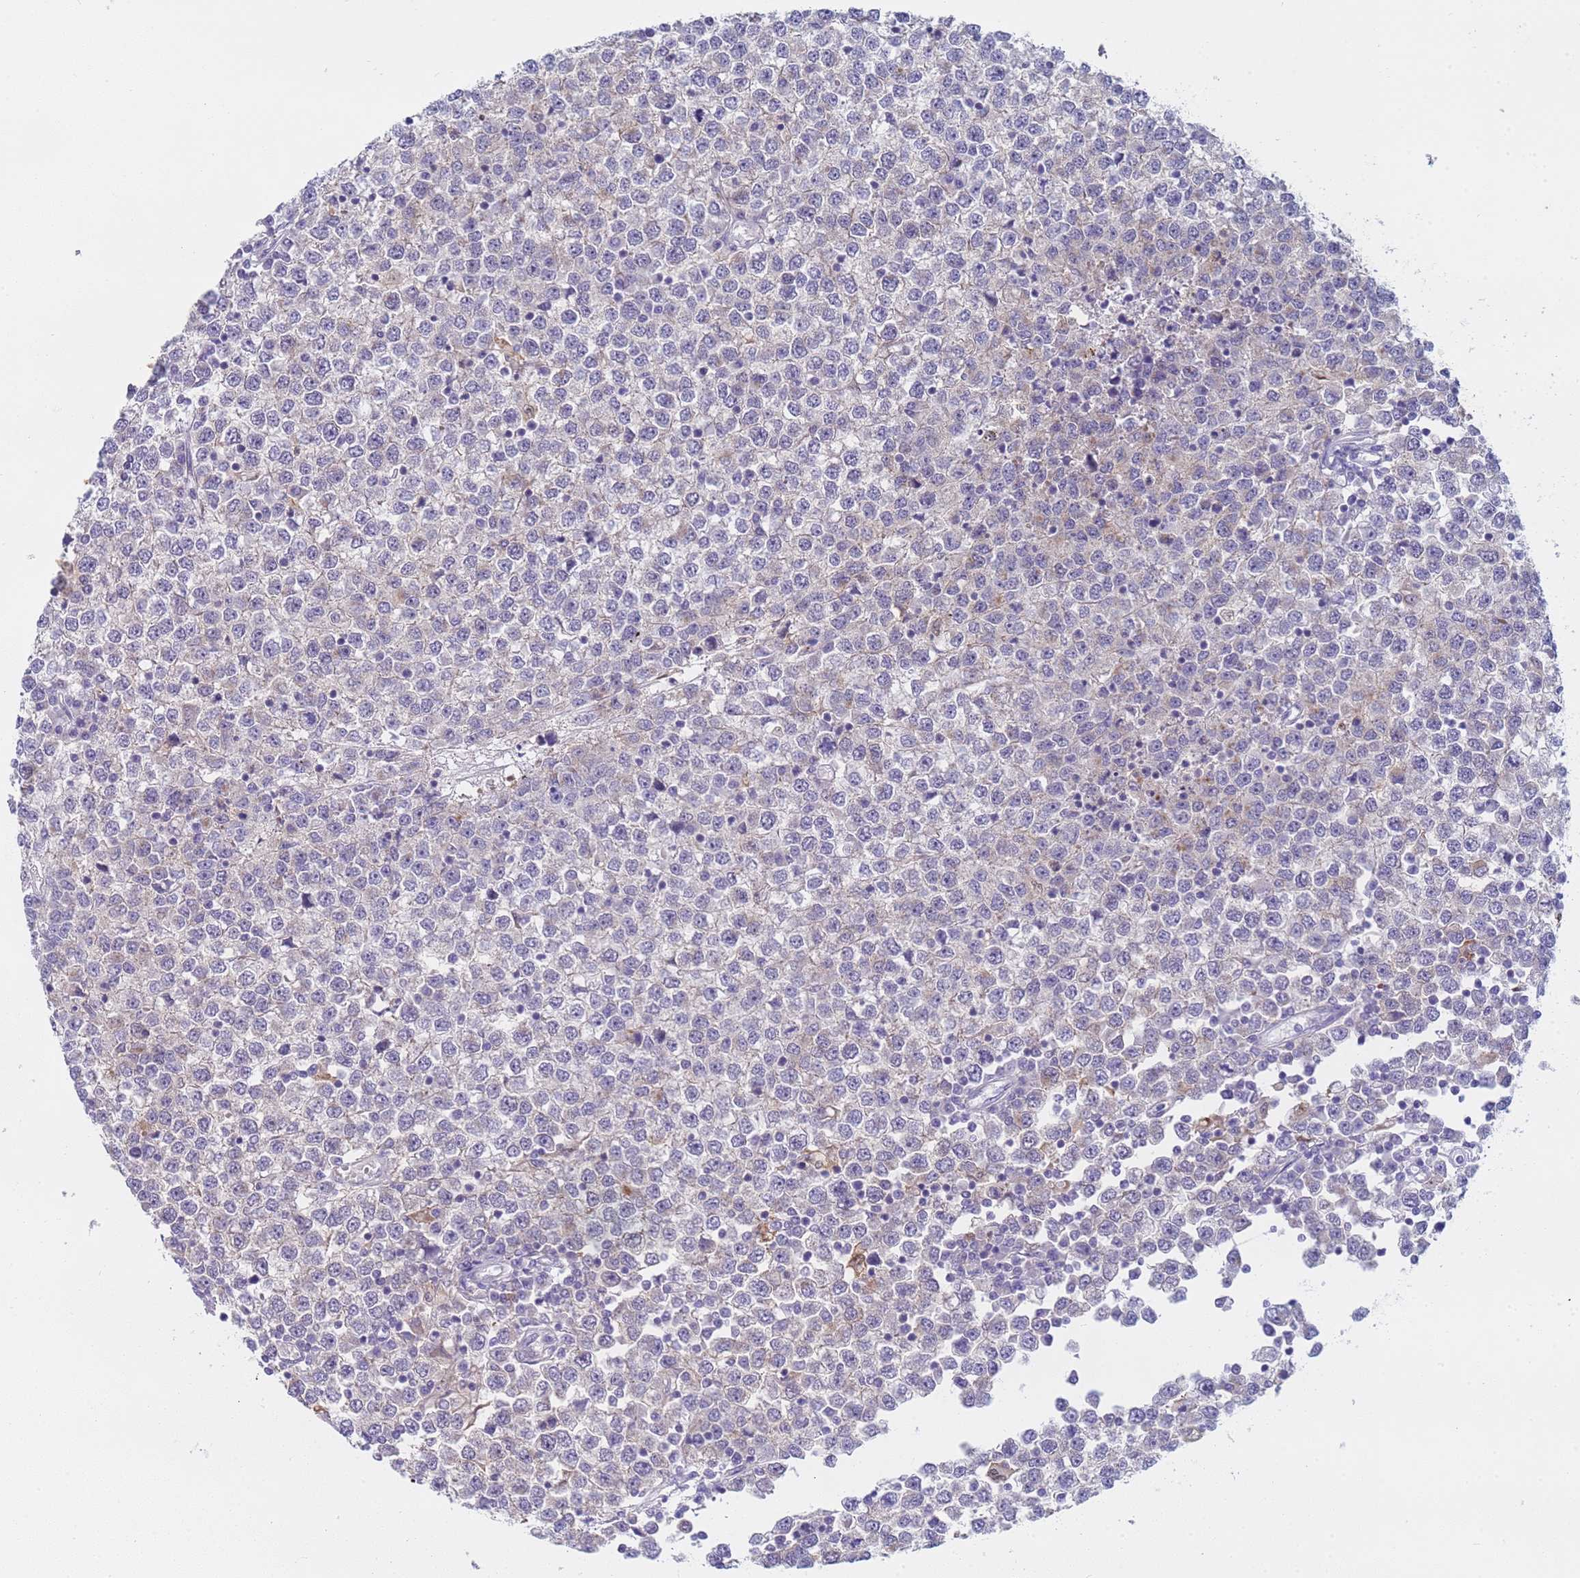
{"staining": {"intensity": "negative", "quantity": "none", "location": "none"}, "tissue": "testis cancer", "cell_type": "Tumor cells", "image_type": "cancer", "snomed": [{"axis": "morphology", "description": "Seminoma, NOS"}, {"axis": "topography", "description": "Testis"}], "caption": "IHC photomicrograph of human testis cancer (seminoma) stained for a protein (brown), which exhibits no positivity in tumor cells.", "gene": "CAPN7", "patient": {"sex": "male", "age": 65}}